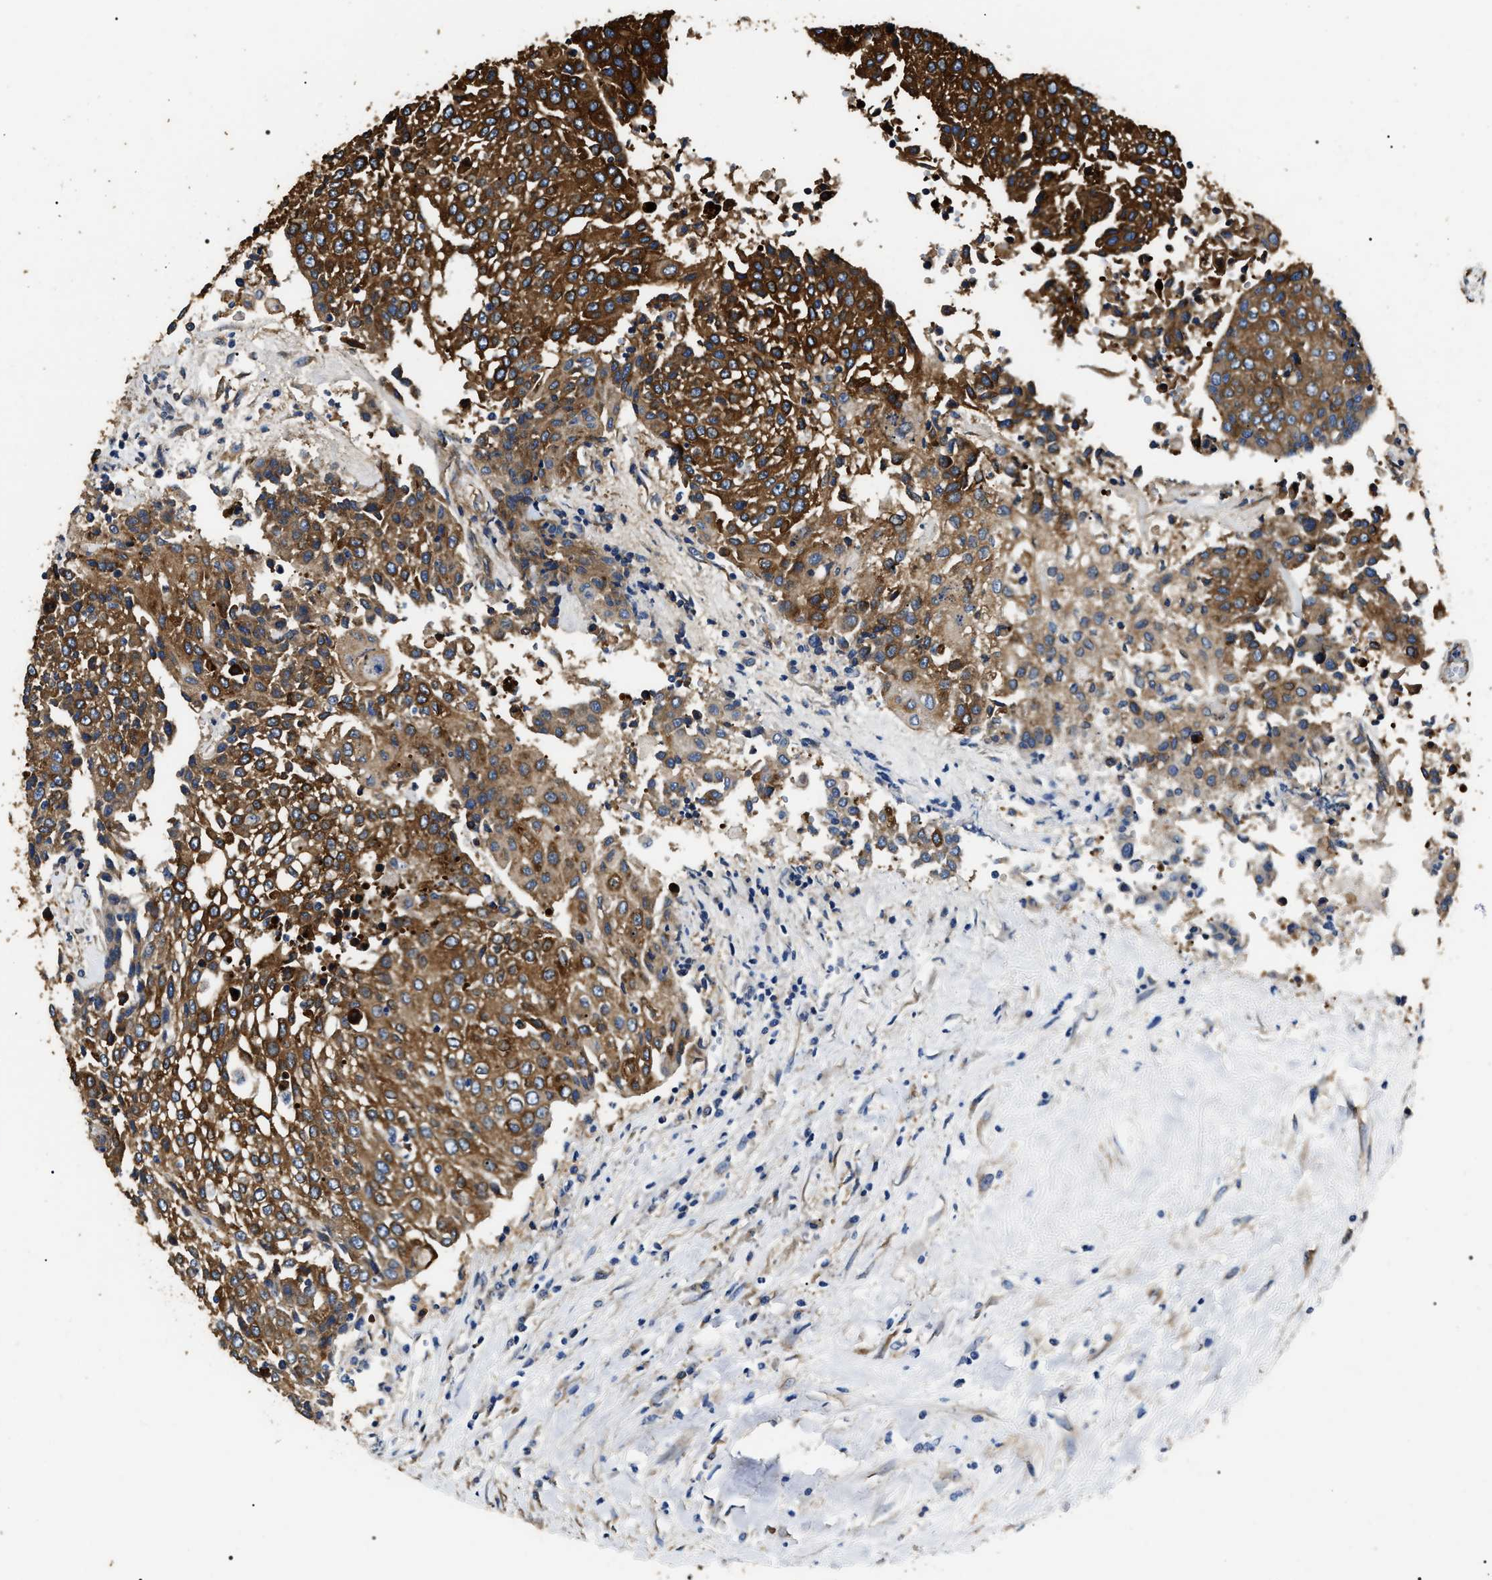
{"staining": {"intensity": "strong", "quantity": ">75%", "location": "cytoplasmic/membranous"}, "tissue": "urothelial cancer", "cell_type": "Tumor cells", "image_type": "cancer", "snomed": [{"axis": "morphology", "description": "Urothelial carcinoma, High grade"}, {"axis": "topography", "description": "Urinary bladder"}], "caption": "This photomicrograph shows high-grade urothelial carcinoma stained with immunohistochemistry (IHC) to label a protein in brown. The cytoplasmic/membranous of tumor cells show strong positivity for the protein. Nuclei are counter-stained blue.", "gene": "KTN1", "patient": {"sex": "female", "age": 85}}